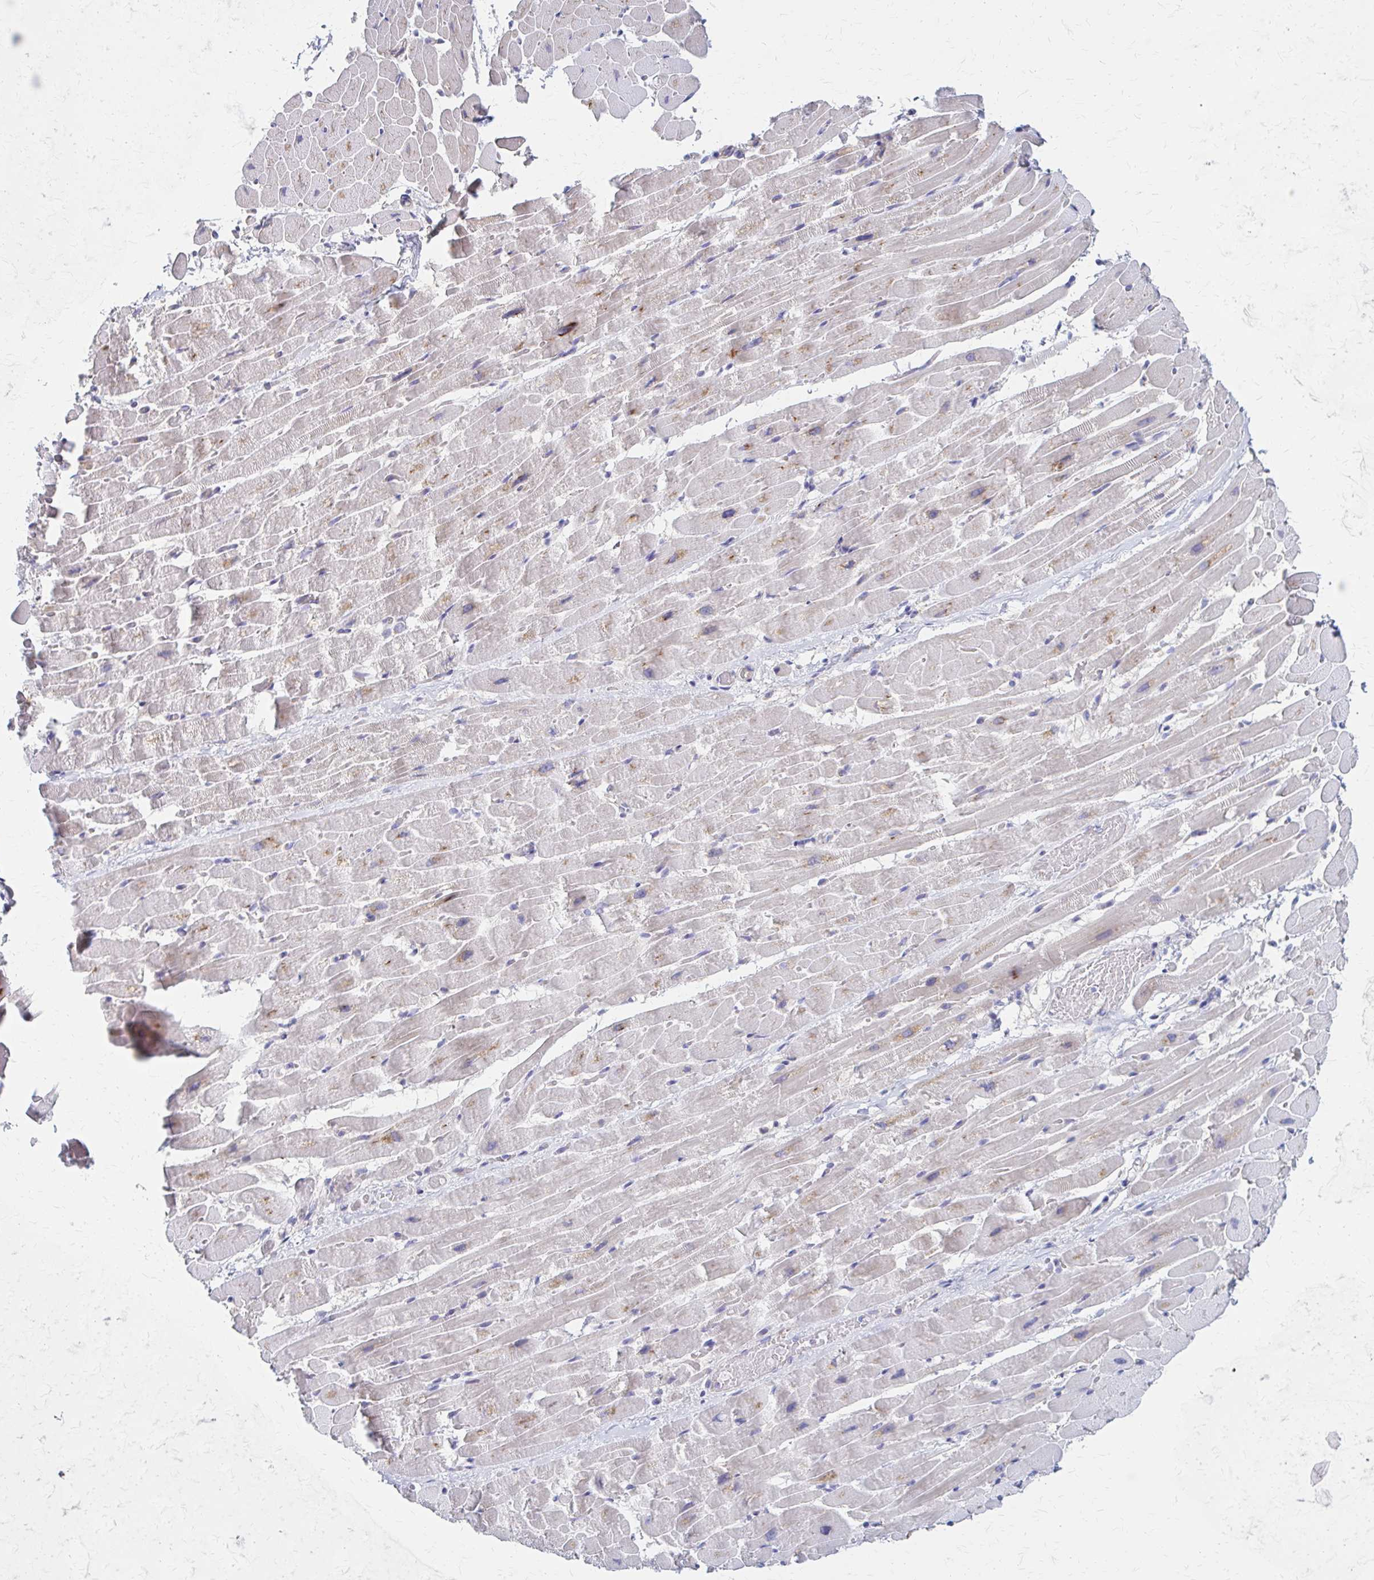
{"staining": {"intensity": "moderate", "quantity": "<25%", "location": "cytoplasmic/membranous"}, "tissue": "heart muscle", "cell_type": "Cardiomyocytes", "image_type": "normal", "snomed": [{"axis": "morphology", "description": "Normal tissue, NOS"}, {"axis": "topography", "description": "Heart"}], "caption": "Moderate cytoplasmic/membranous staining for a protein is appreciated in approximately <25% of cardiomyocytes of unremarkable heart muscle using immunohistochemistry.", "gene": "RPL27A", "patient": {"sex": "male", "age": 37}}